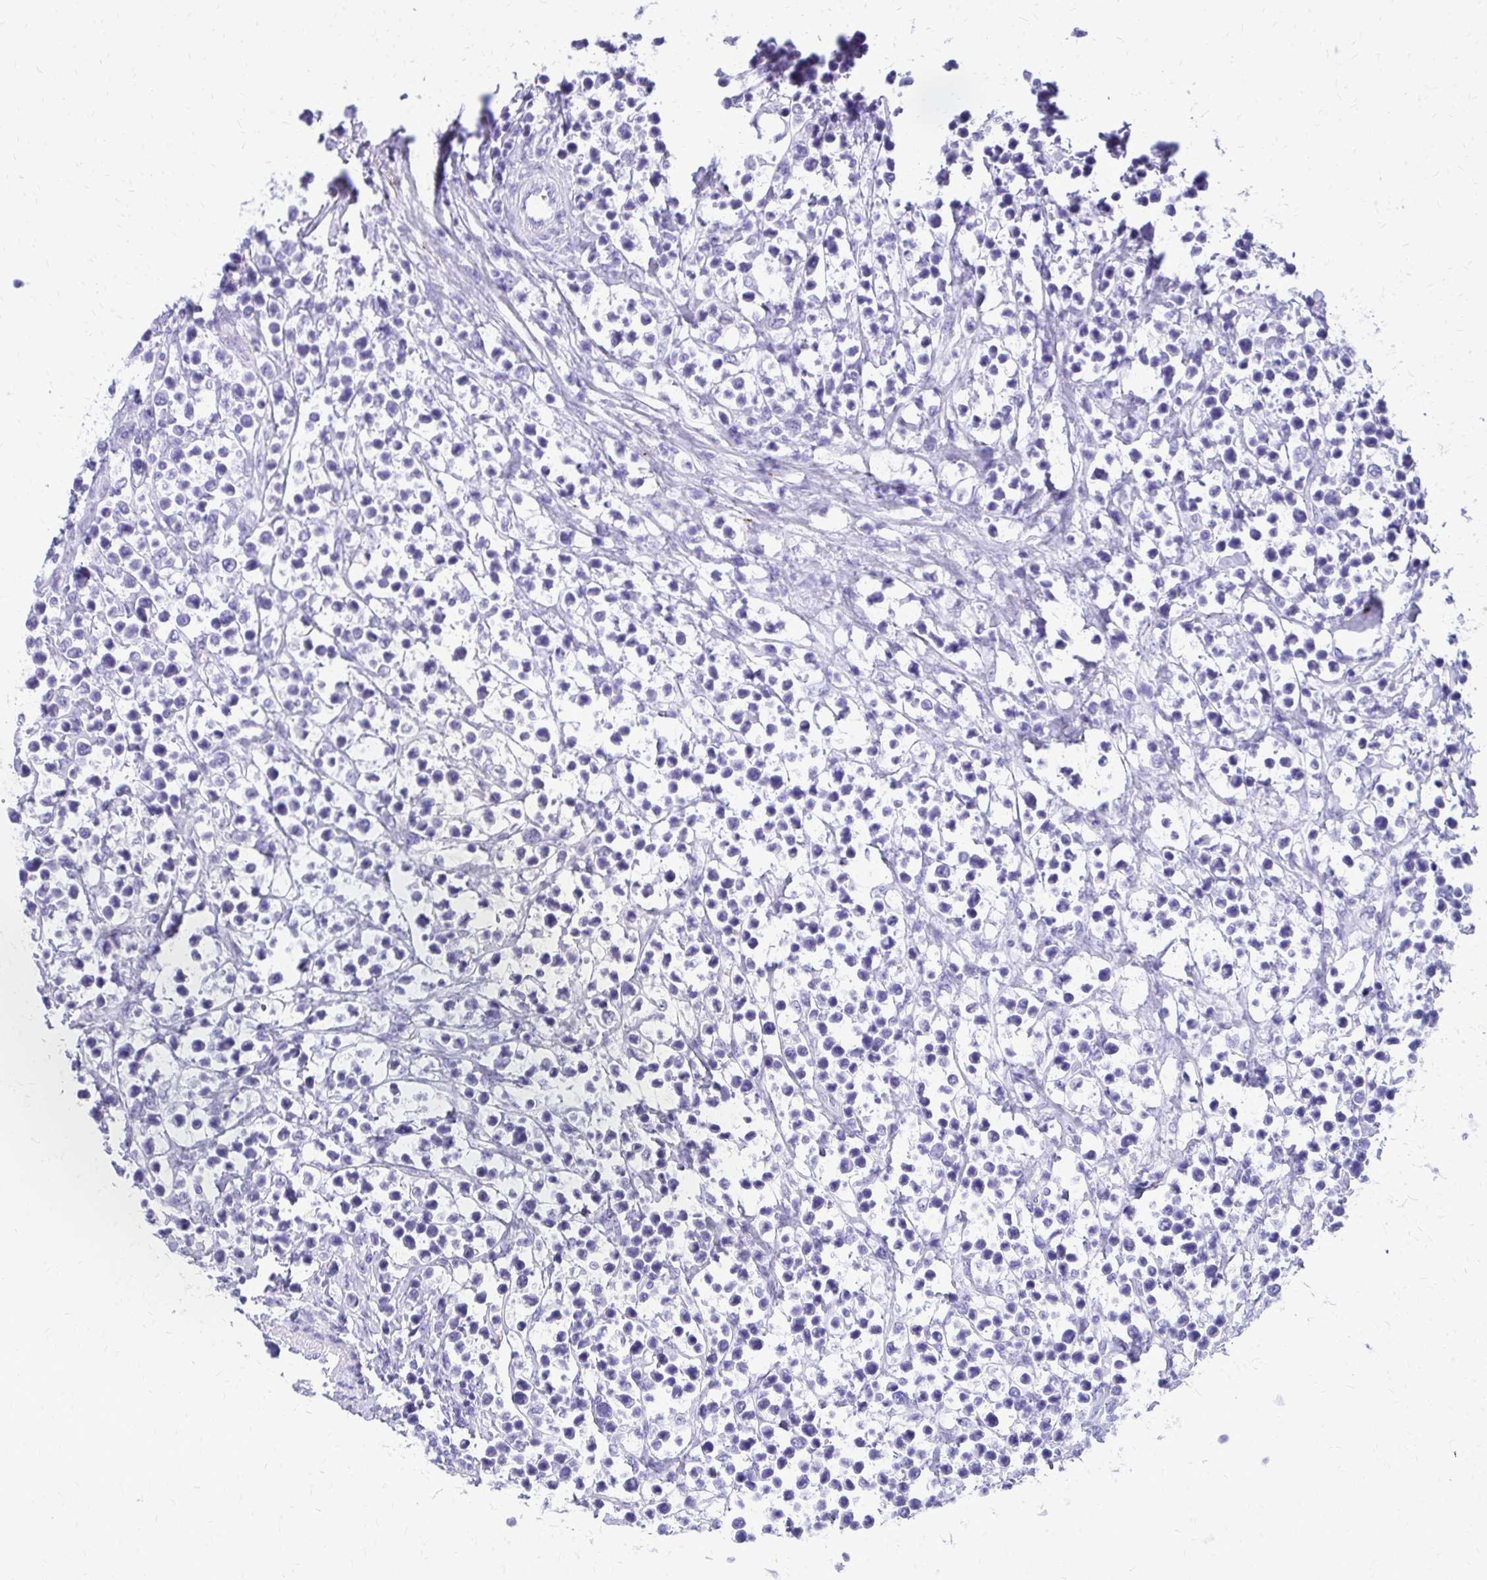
{"staining": {"intensity": "negative", "quantity": "none", "location": "none"}, "tissue": "lymphoma", "cell_type": "Tumor cells", "image_type": "cancer", "snomed": [{"axis": "morphology", "description": "Malignant lymphoma, non-Hodgkin's type, High grade"}, {"axis": "topography", "description": "Soft tissue"}], "caption": "Lymphoma was stained to show a protein in brown. There is no significant positivity in tumor cells.", "gene": "SATL1", "patient": {"sex": "female", "age": 56}}